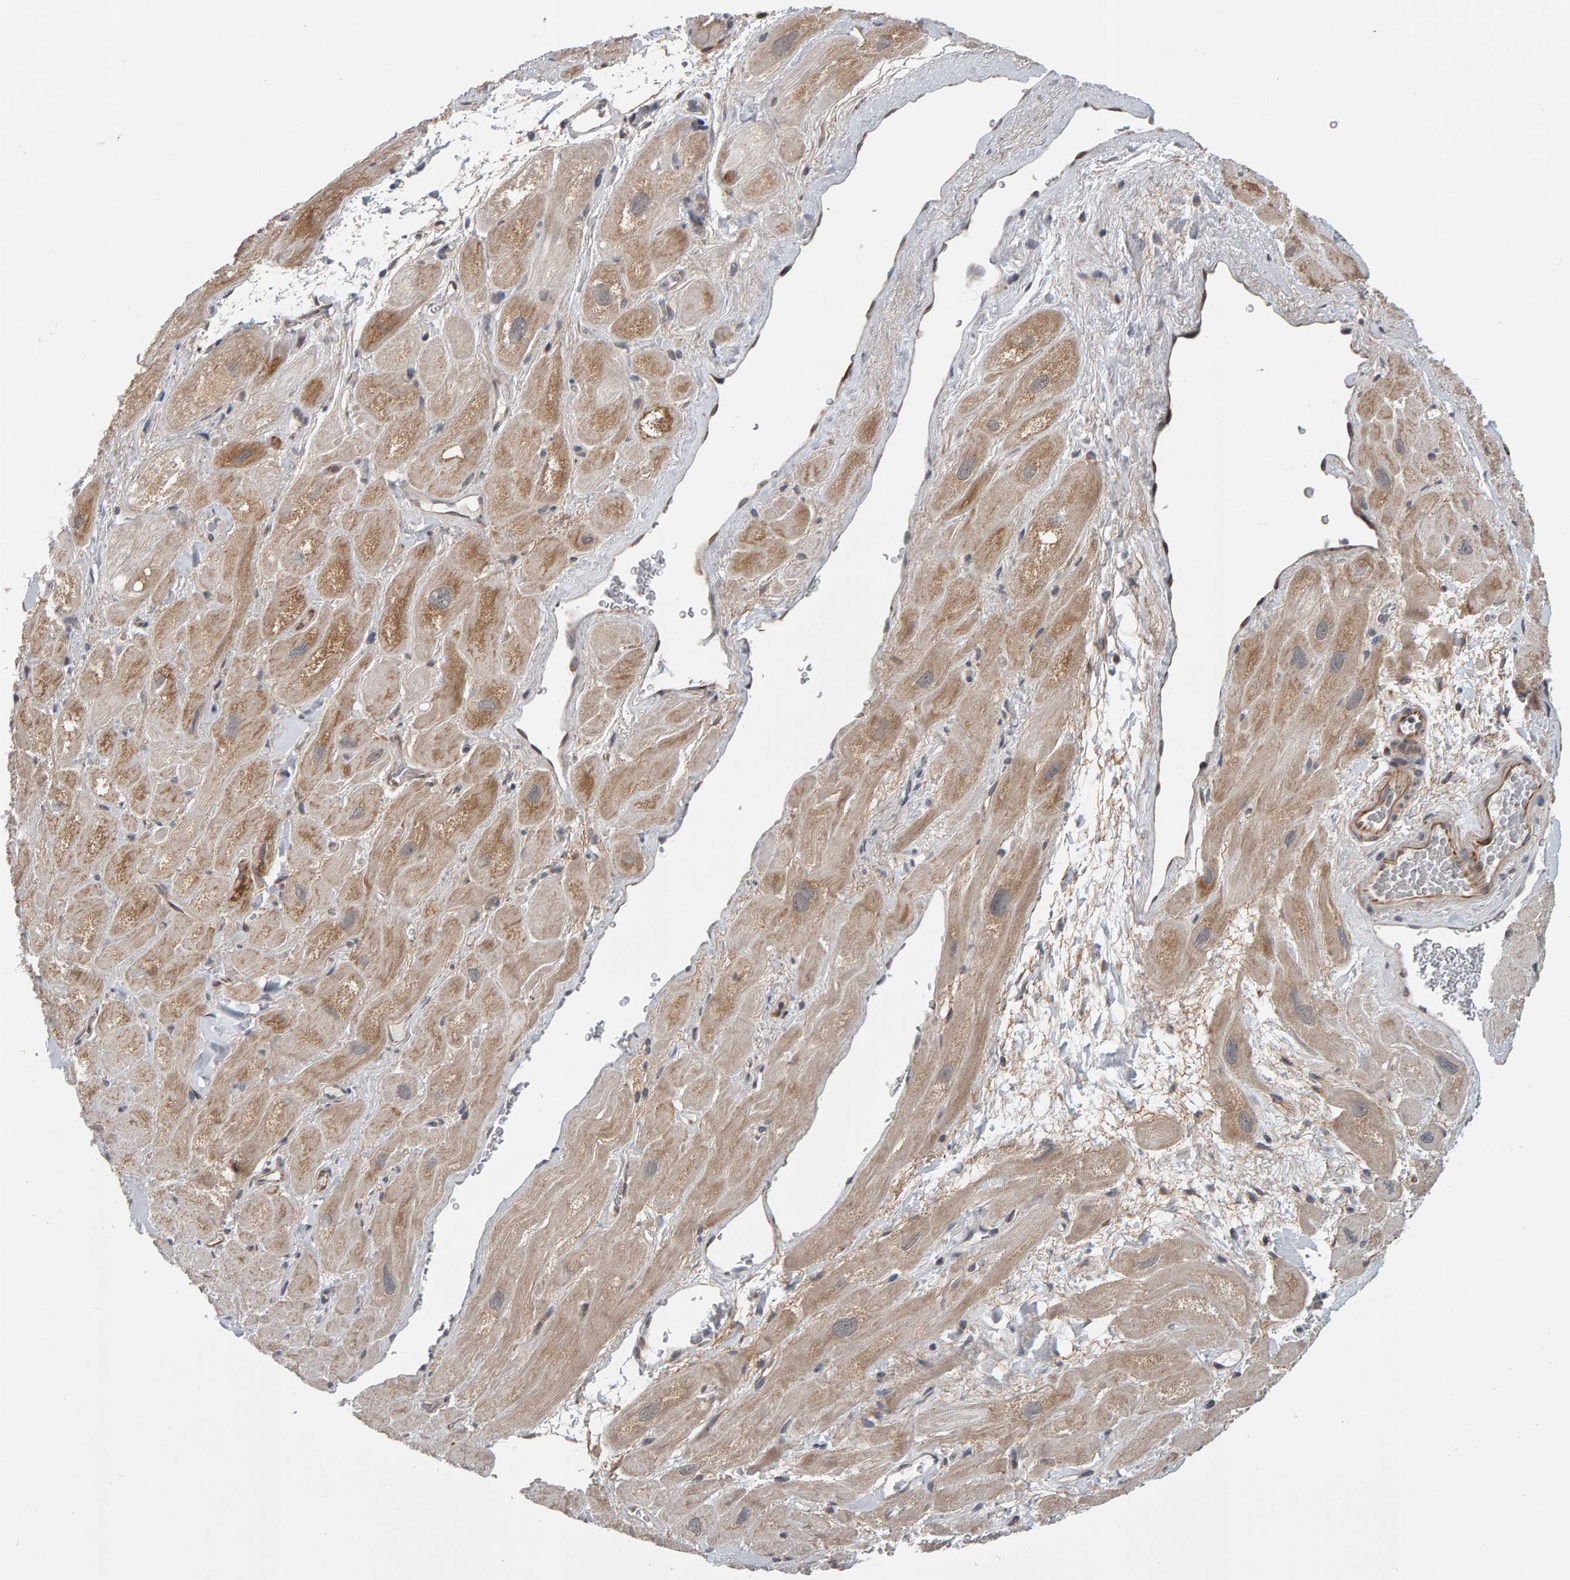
{"staining": {"intensity": "moderate", "quantity": "<25%", "location": "cytoplasmic/membranous"}, "tissue": "heart muscle", "cell_type": "Cardiomyocytes", "image_type": "normal", "snomed": [{"axis": "morphology", "description": "Normal tissue, NOS"}, {"axis": "topography", "description": "Heart"}], "caption": "A high-resolution micrograph shows IHC staining of benign heart muscle, which demonstrates moderate cytoplasmic/membranous positivity in approximately <25% of cardiomyocytes.", "gene": "DAP3", "patient": {"sex": "male", "age": 49}}